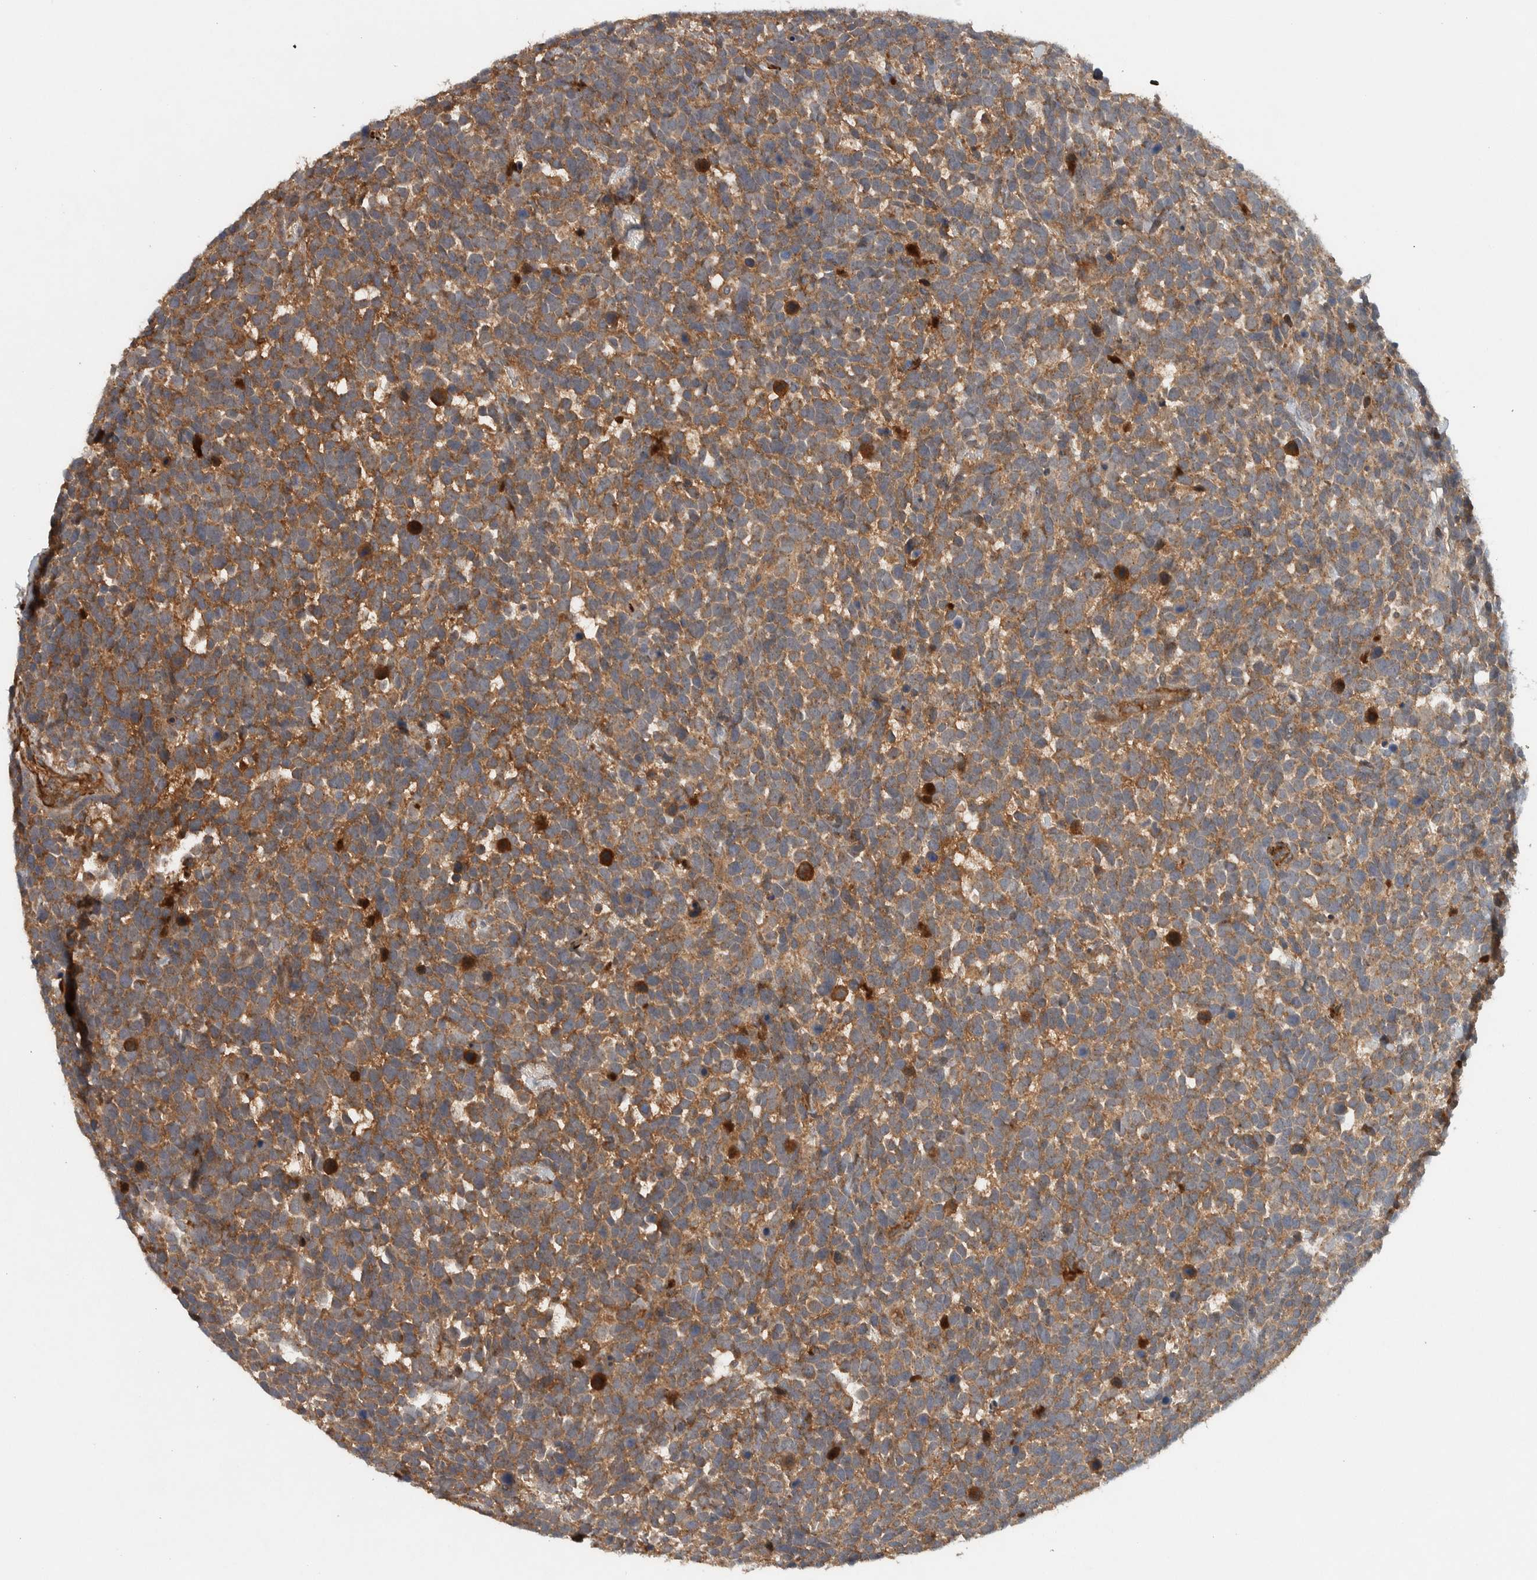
{"staining": {"intensity": "moderate", "quantity": ">75%", "location": "cytoplasmic/membranous"}, "tissue": "urothelial cancer", "cell_type": "Tumor cells", "image_type": "cancer", "snomed": [{"axis": "morphology", "description": "Urothelial carcinoma, High grade"}, {"axis": "topography", "description": "Urinary bladder"}], "caption": "A histopathology image of urothelial cancer stained for a protein shows moderate cytoplasmic/membranous brown staining in tumor cells.", "gene": "LBHD1", "patient": {"sex": "female", "age": 82}}